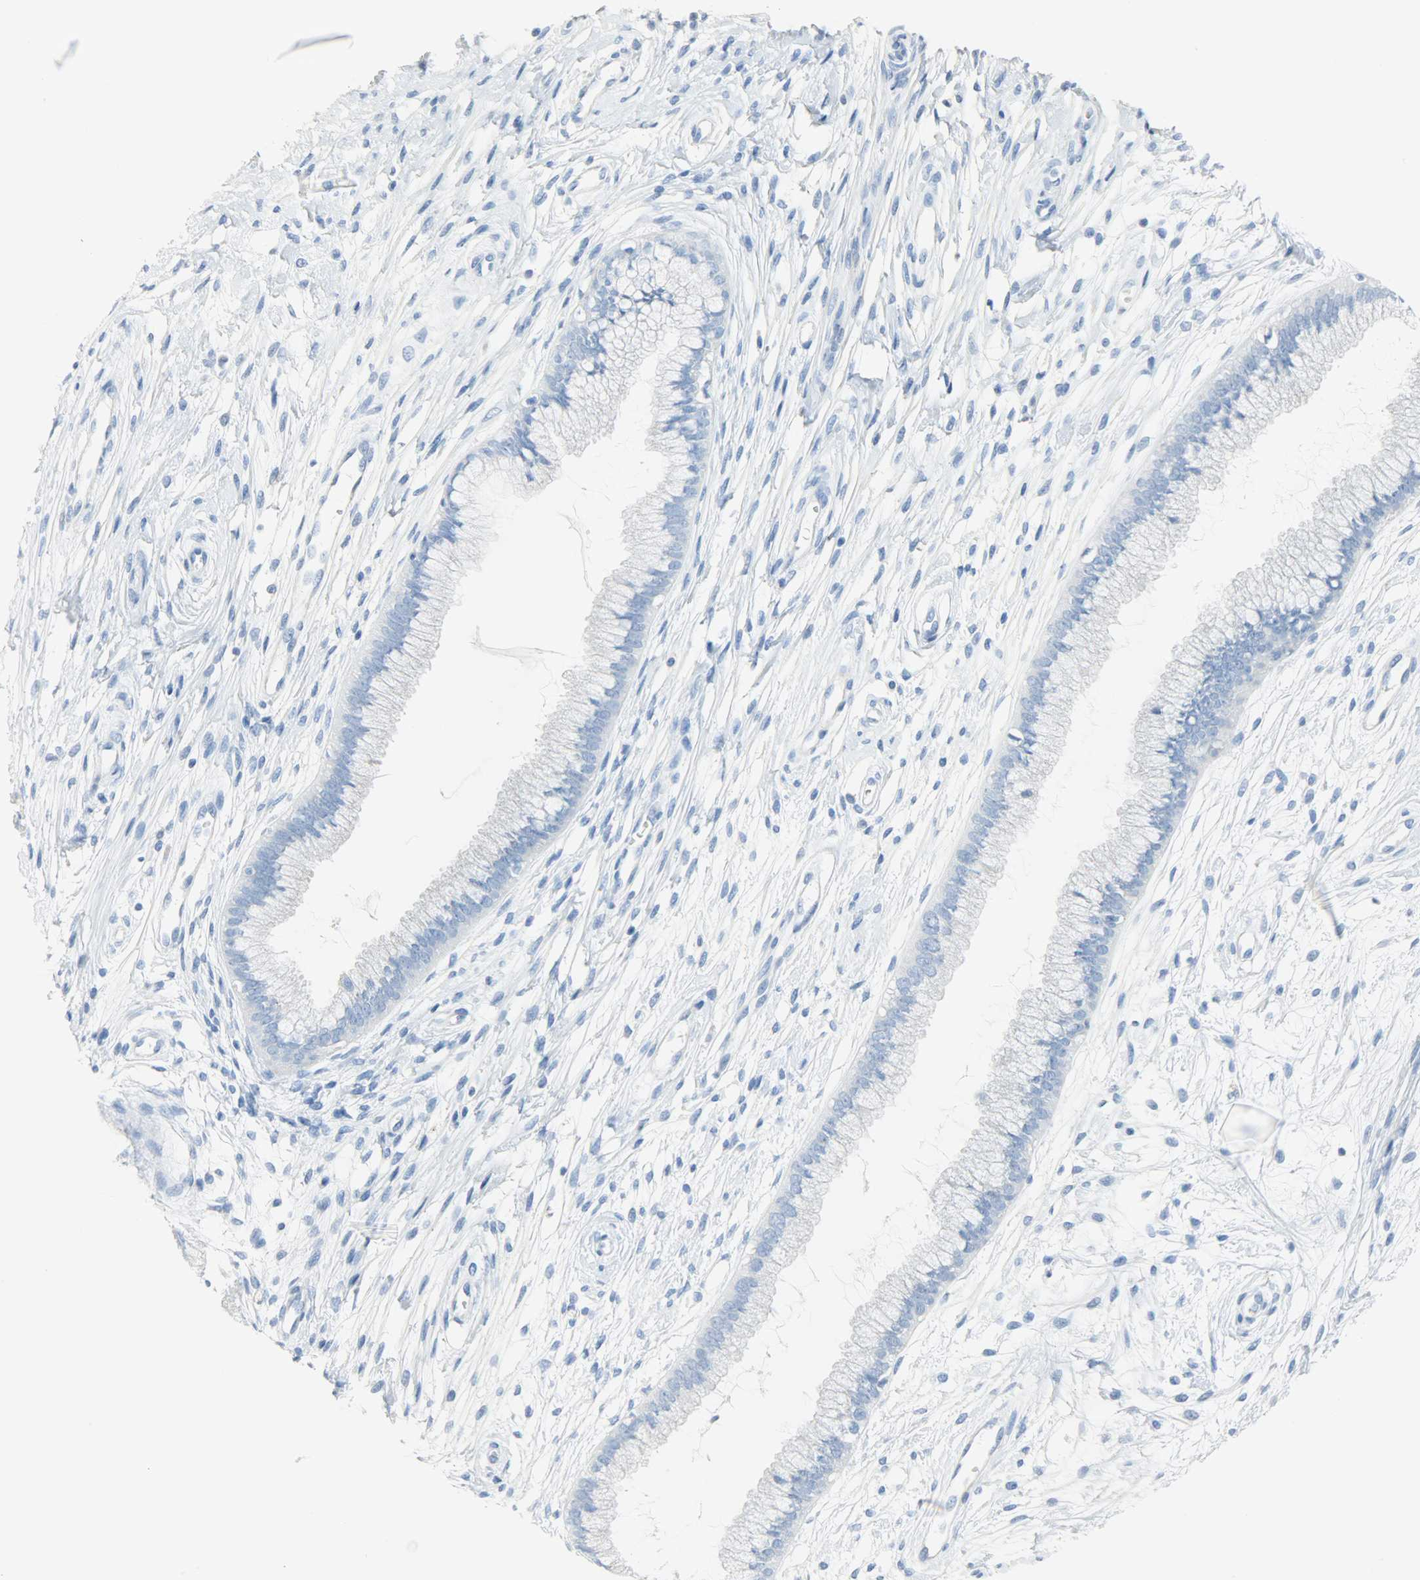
{"staining": {"intensity": "negative", "quantity": "none", "location": "none"}, "tissue": "cervix", "cell_type": "Glandular cells", "image_type": "normal", "snomed": [{"axis": "morphology", "description": "Normal tissue, NOS"}, {"axis": "topography", "description": "Cervix"}], "caption": "There is no significant staining in glandular cells of cervix. The staining was performed using DAB (3,3'-diaminobenzidine) to visualize the protein expression in brown, while the nuclei were stained in blue with hematoxylin (Magnification: 20x).", "gene": "CA3", "patient": {"sex": "female", "age": 39}}